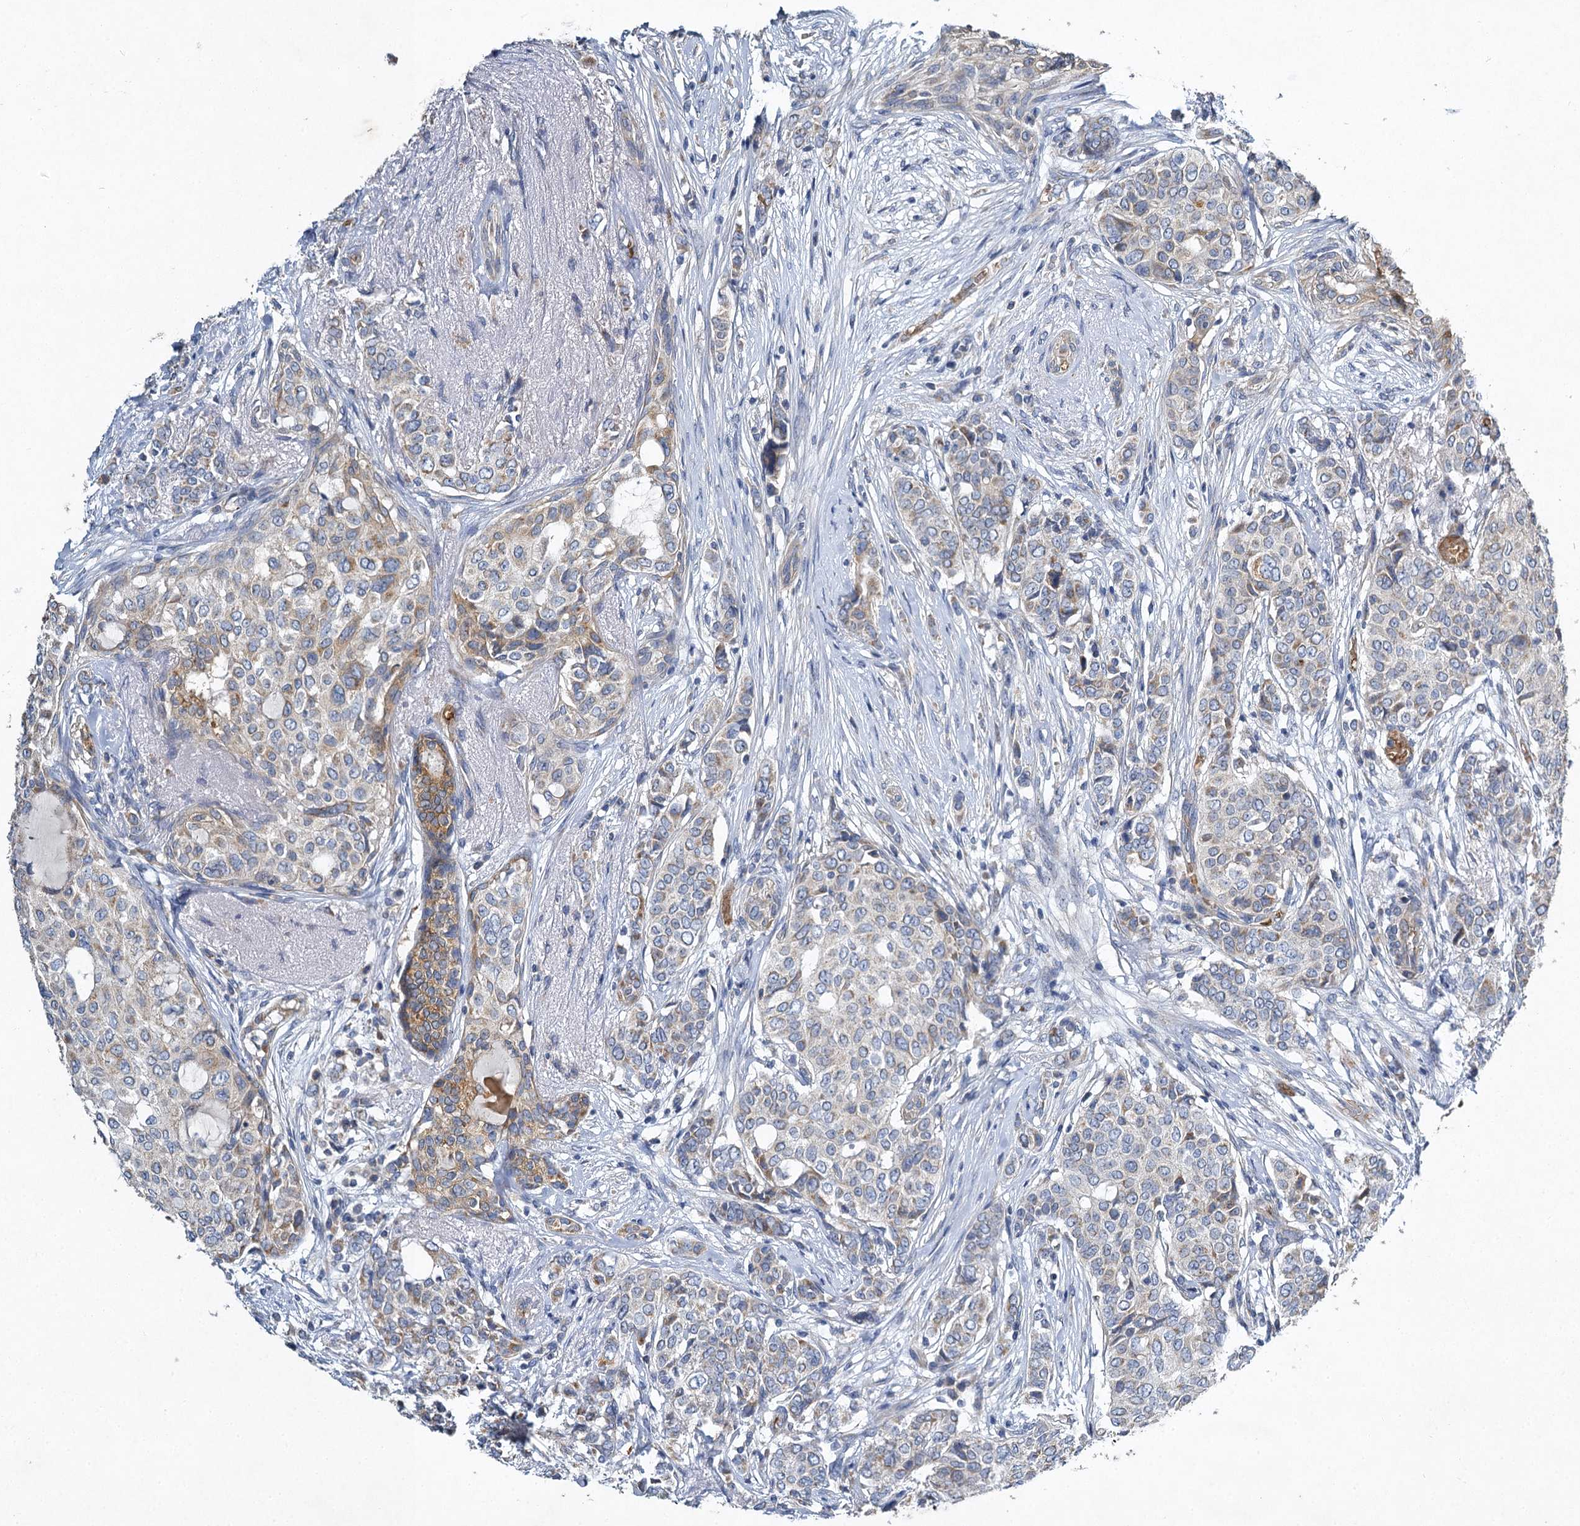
{"staining": {"intensity": "weak", "quantity": "<25%", "location": "cytoplasmic/membranous"}, "tissue": "breast cancer", "cell_type": "Tumor cells", "image_type": "cancer", "snomed": [{"axis": "morphology", "description": "Lobular carcinoma"}, {"axis": "topography", "description": "Breast"}], "caption": "Breast cancer was stained to show a protein in brown. There is no significant positivity in tumor cells. The staining was performed using DAB (3,3'-diaminobenzidine) to visualize the protein expression in brown, while the nuclei were stained in blue with hematoxylin (Magnification: 20x).", "gene": "BCS1L", "patient": {"sex": "female", "age": 51}}